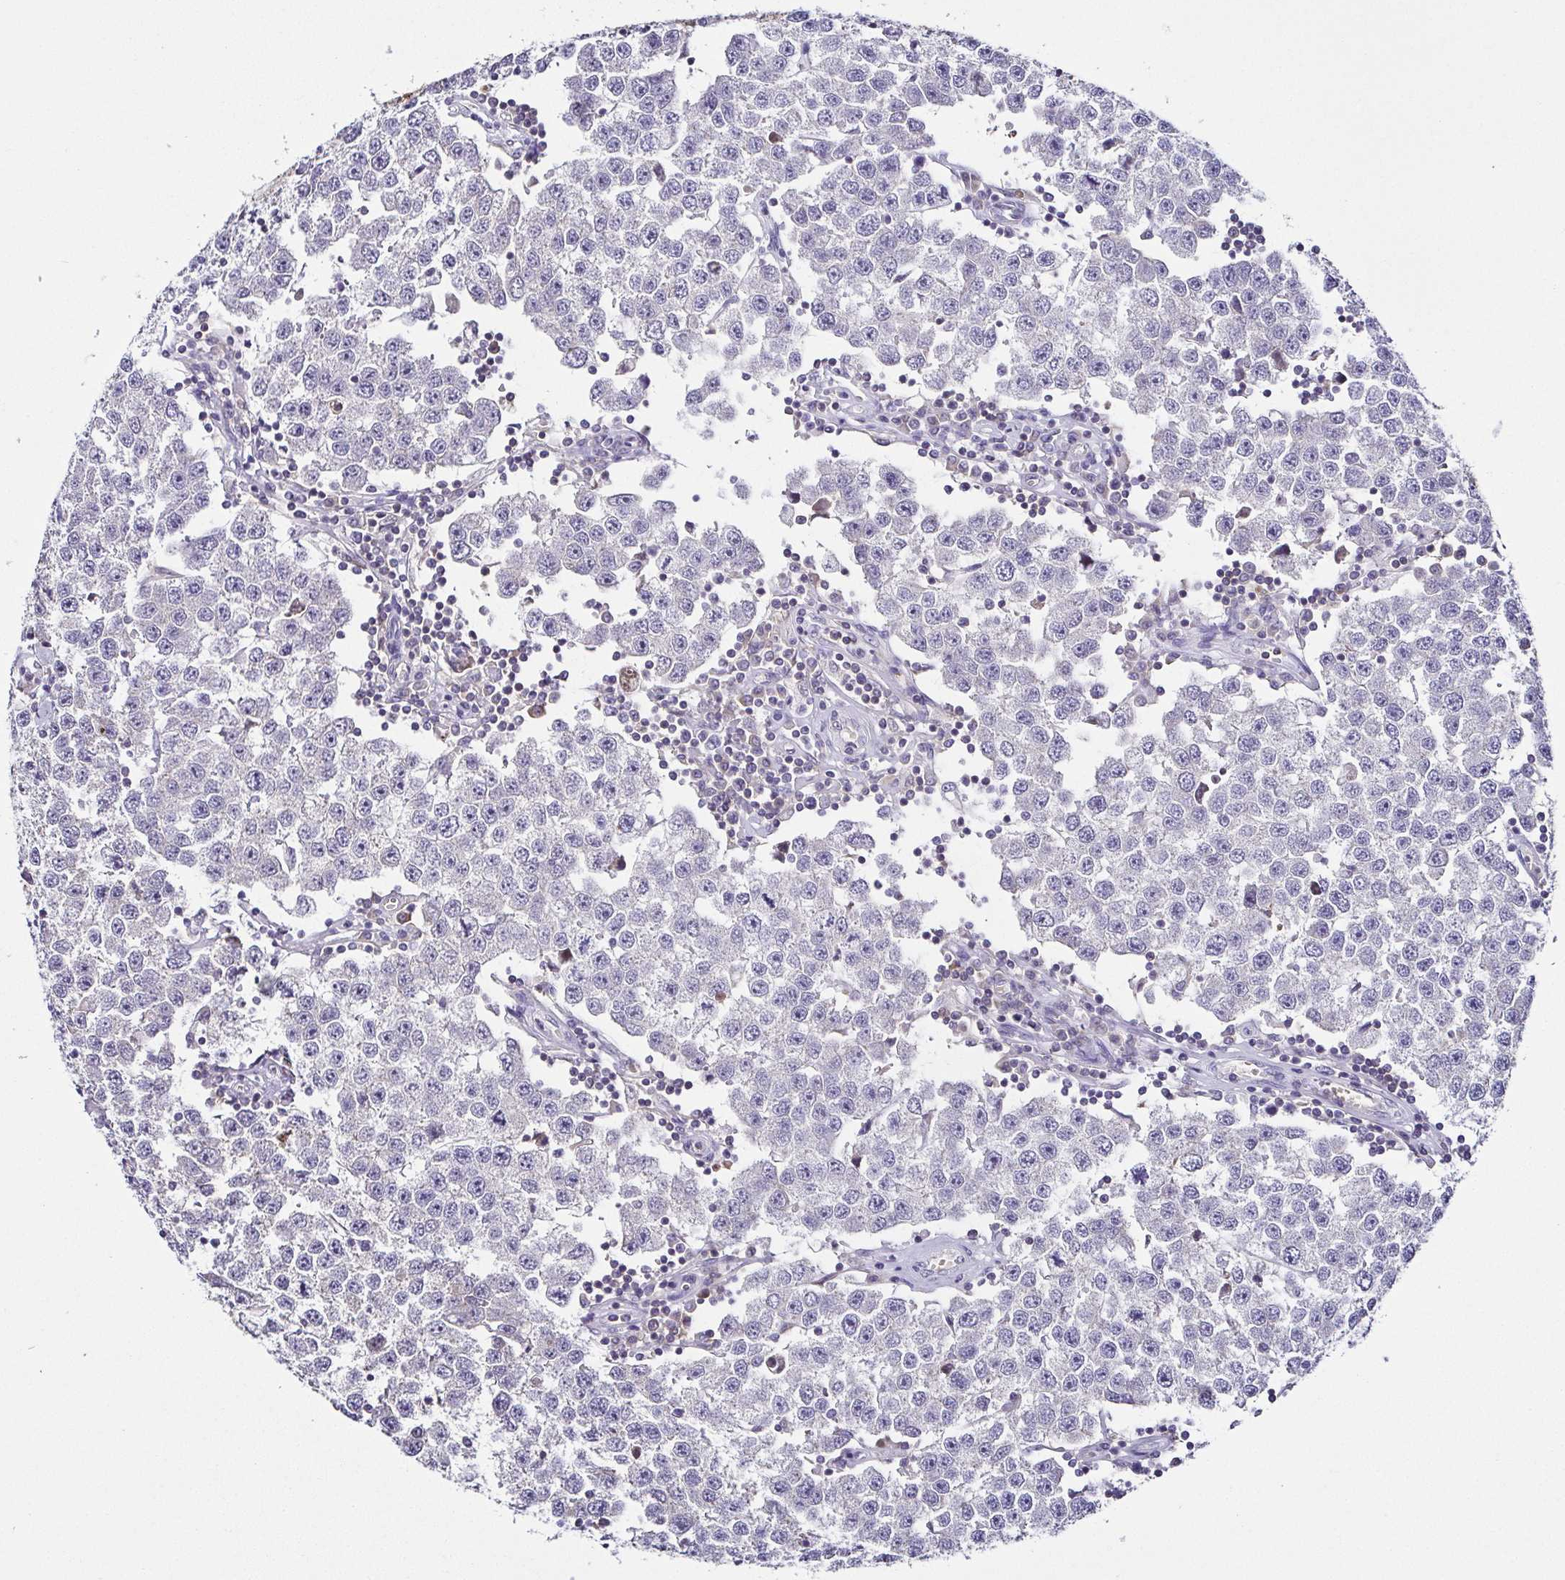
{"staining": {"intensity": "negative", "quantity": "none", "location": "none"}, "tissue": "testis cancer", "cell_type": "Tumor cells", "image_type": "cancer", "snomed": [{"axis": "morphology", "description": "Seminoma, NOS"}, {"axis": "topography", "description": "Testis"}], "caption": "Micrograph shows no protein staining in tumor cells of testis seminoma tissue.", "gene": "FAM162B", "patient": {"sex": "male", "age": 34}}